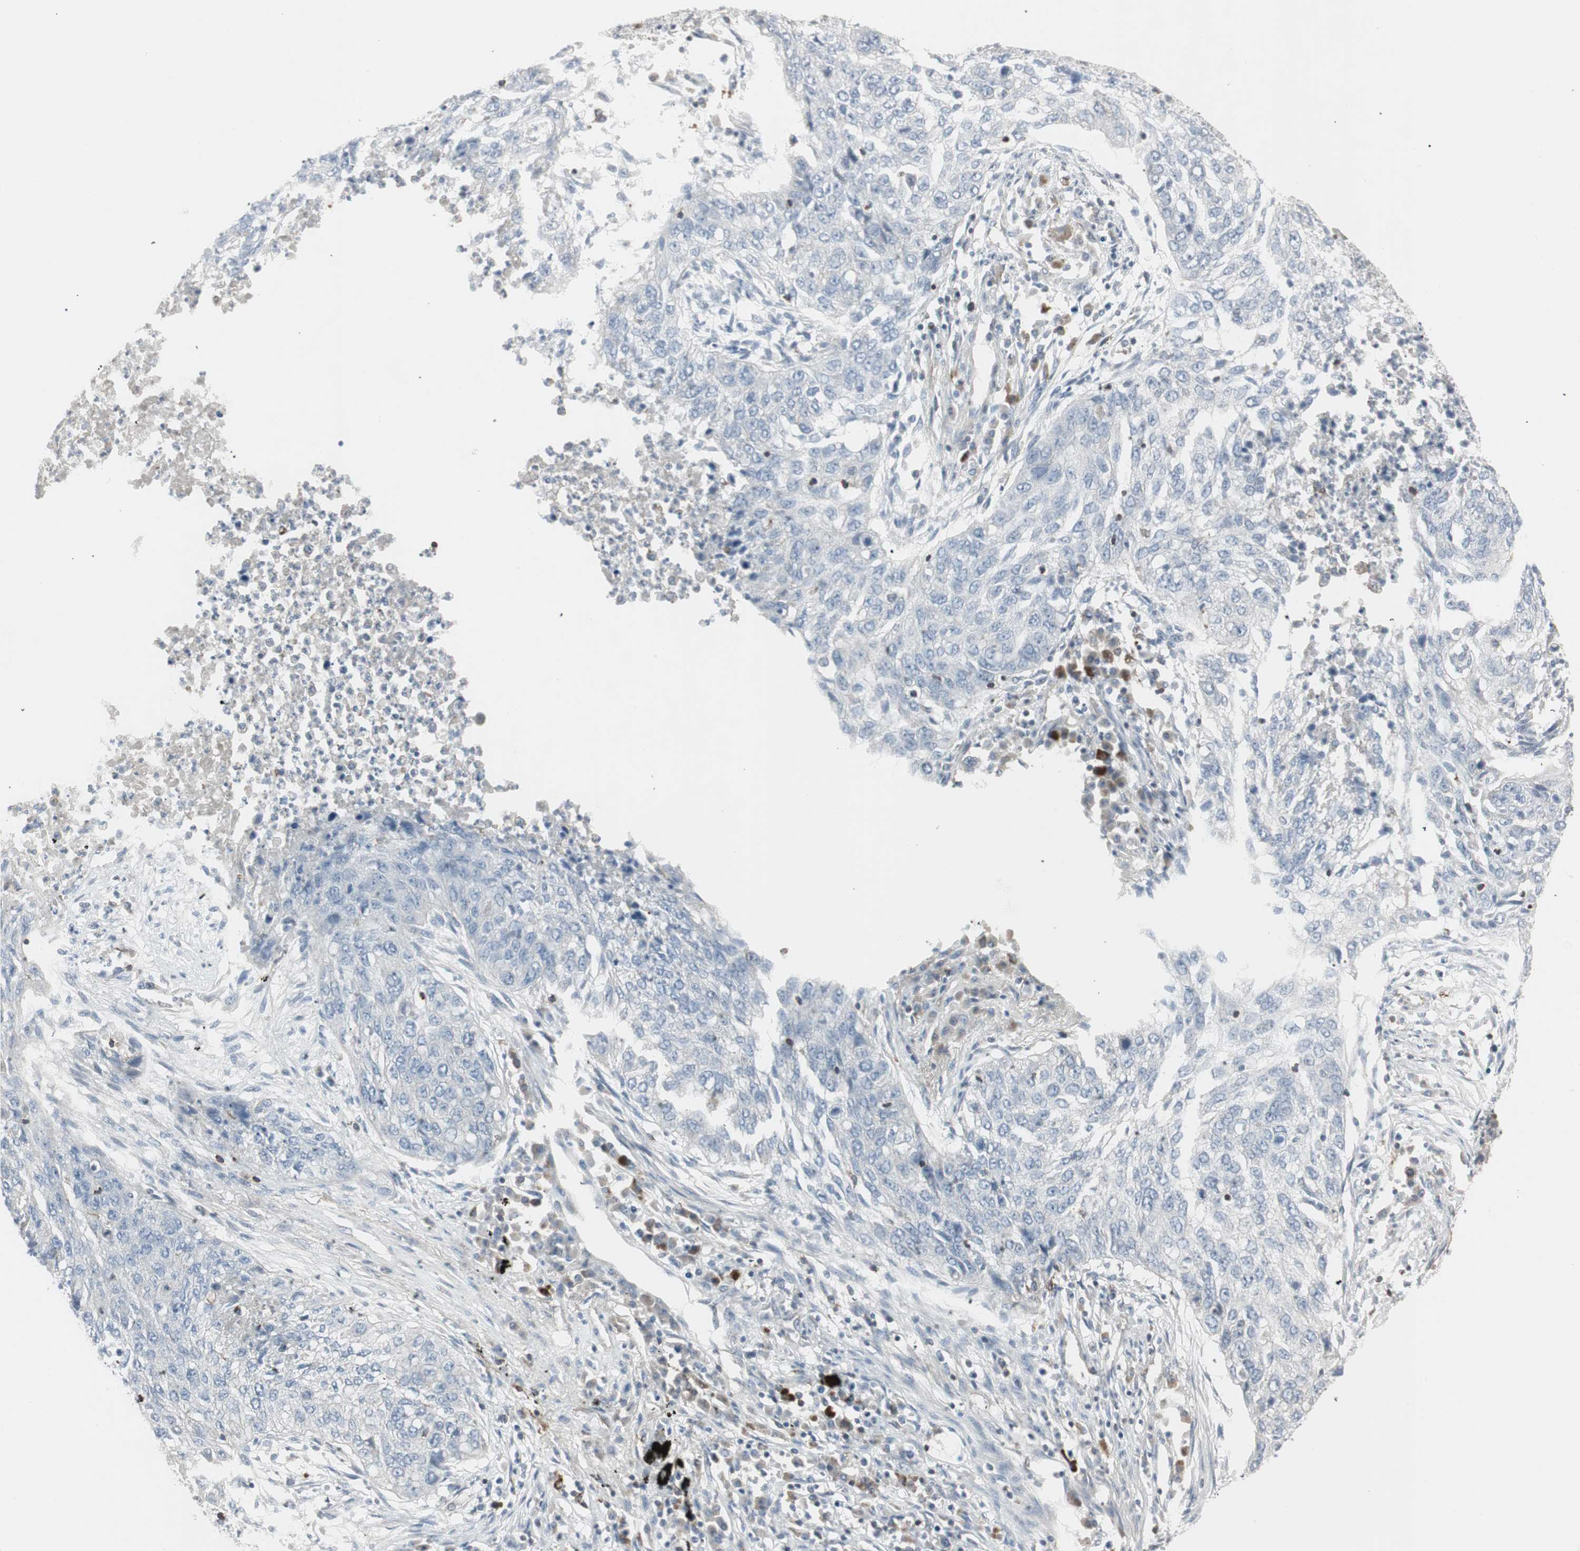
{"staining": {"intensity": "negative", "quantity": "none", "location": "none"}, "tissue": "lung cancer", "cell_type": "Tumor cells", "image_type": "cancer", "snomed": [{"axis": "morphology", "description": "Squamous cell carcinoma, NOS"}, {"axis": "topography", "description": "Lung"}], "caption": "DAB immunohistochemical staining of lung cancer (squamous cell carcinoma) demonstrates no significant staining in tumor cells.", "gene": "MAP4K4", "patient": {"sex": "female", "age": 63}}